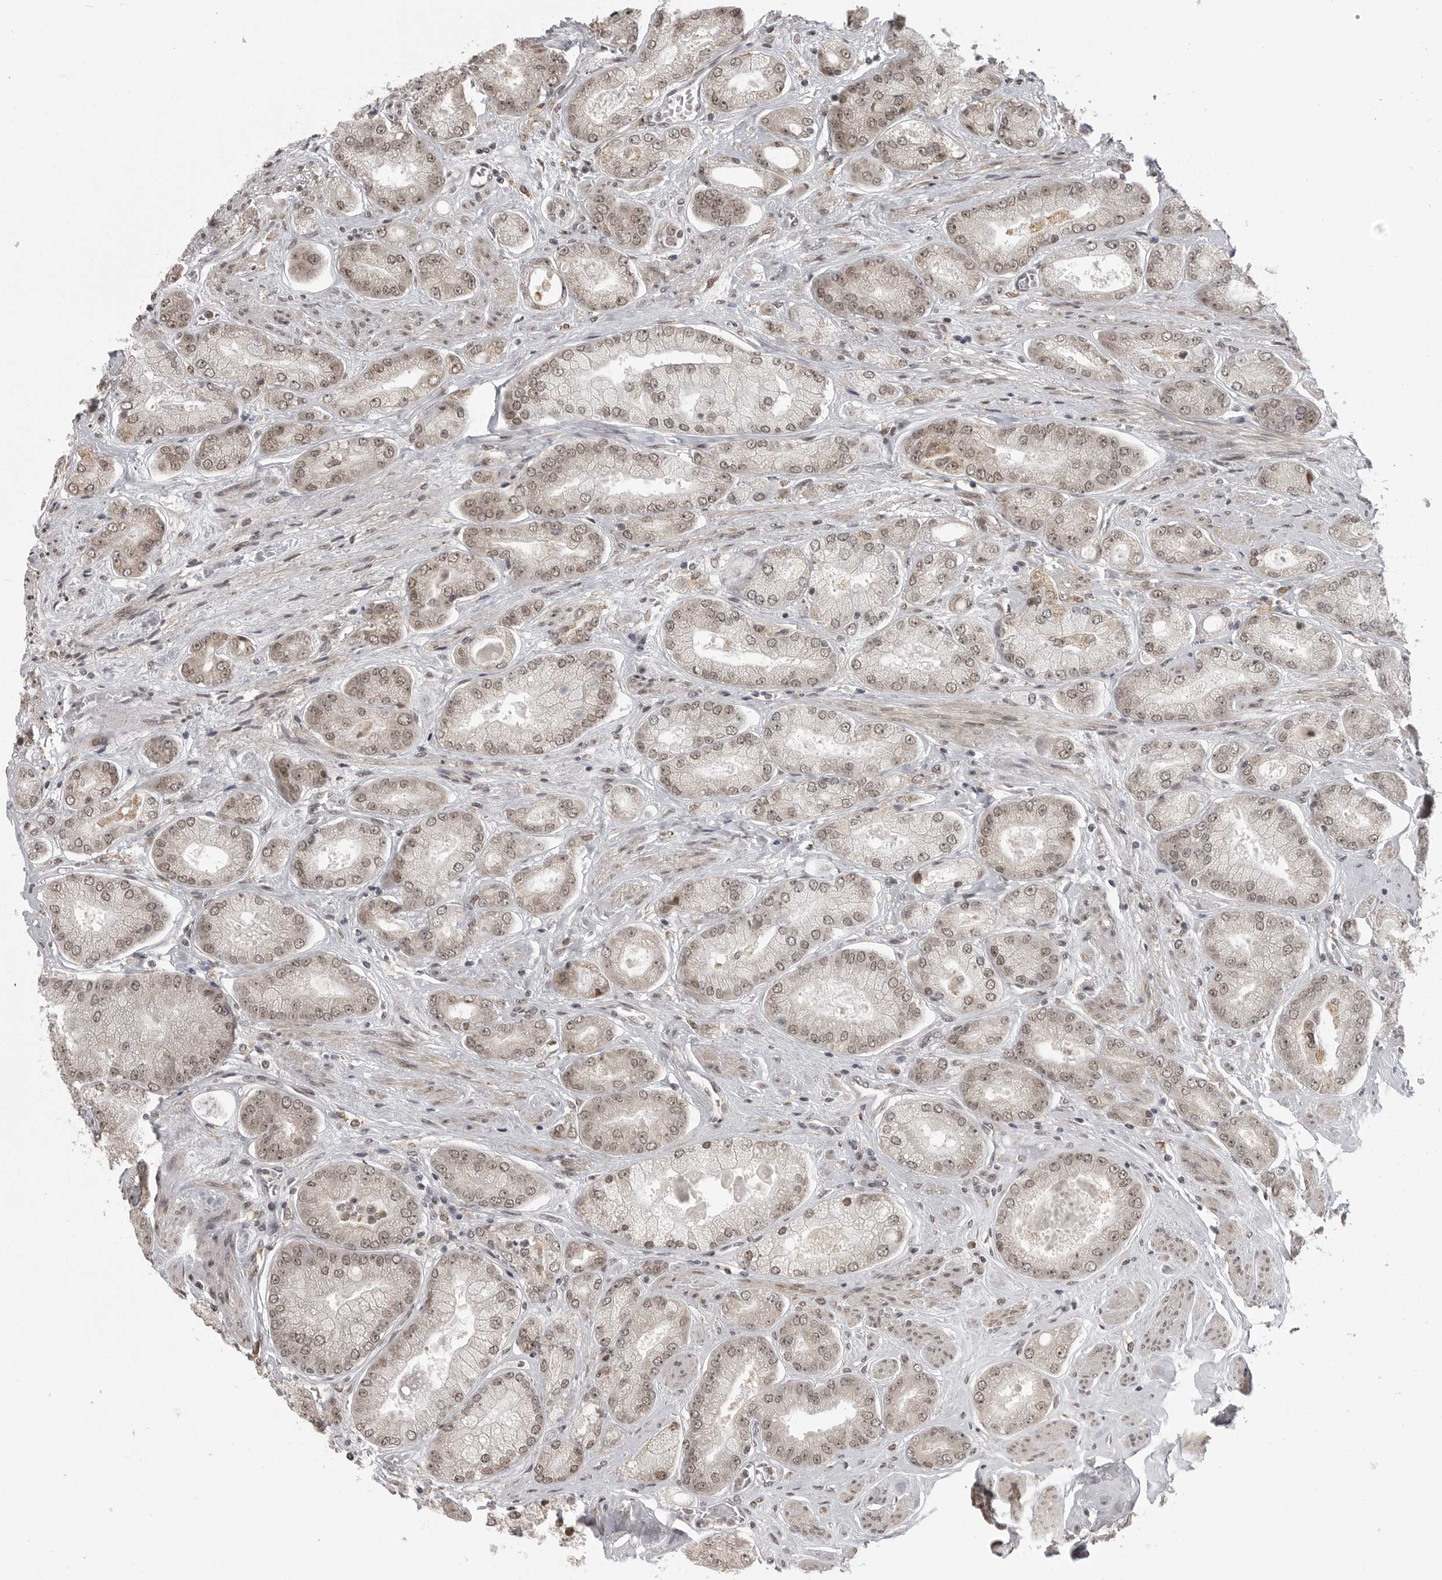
{"staining": {"intensity": "weak", "quantity": ">75%", "location": "nuclear"}, "tissue": "prostate cancer", "cell_type": "Tumor cells", "image_type": "cancer", "snomed": [{"axis": "morphology", "description": "Adenocarcinoma, High grade"}, {"axis": "topography", "description": "Prostate"}], "caption": "This photomicrograph exhibits IHC staining of prostate high-grade adenocarcinoma, with low weak nuclear staining in approximately >75% of tumor cells.", "gene": "ISG20L2", "patient": {"sex": "male", "age": 58}}